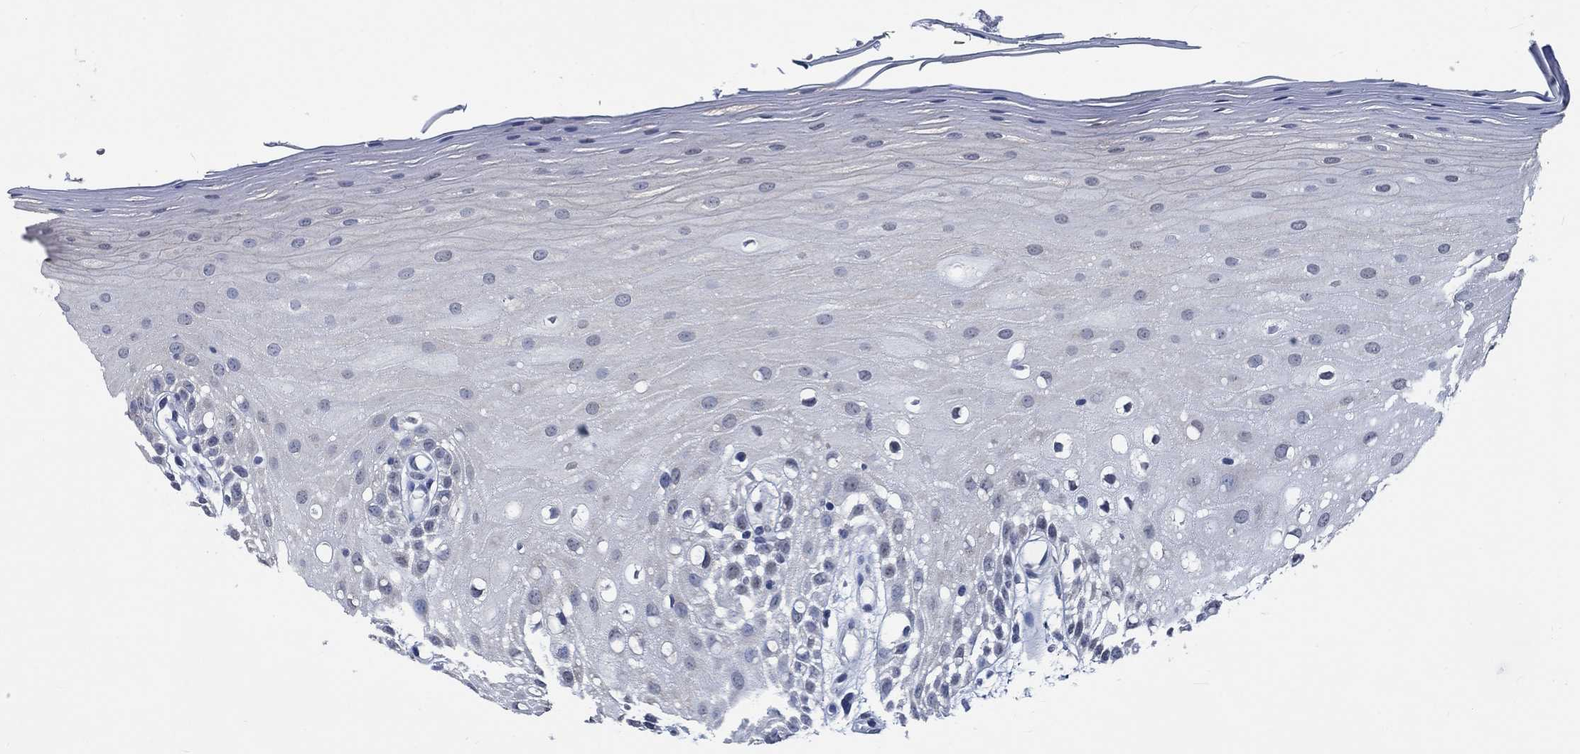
{"staining": {"intensity": "negative", "quantity": "none", "location": "none"}, "tissue": "oral mucosa", "cell_type": "Squamous epithelial cells", "image_type": "normal", "snomed": [{"axis": "morphology", "description": "Normal tissue, NOS"}, {"axis": "morphology", "description": "Squamous cell carcinoma, NOS"}, {"axis": "topography", "description": "Oral tissue"}, {"axis": "topography", "description": "Head-Neck"}], "caption": "Photomicrograph shows no significant protein expression in squamous epithelial cells of normal oral mucosa.", "gene": "OBSCN", "patient": {"sex": "female", "age": 75}}